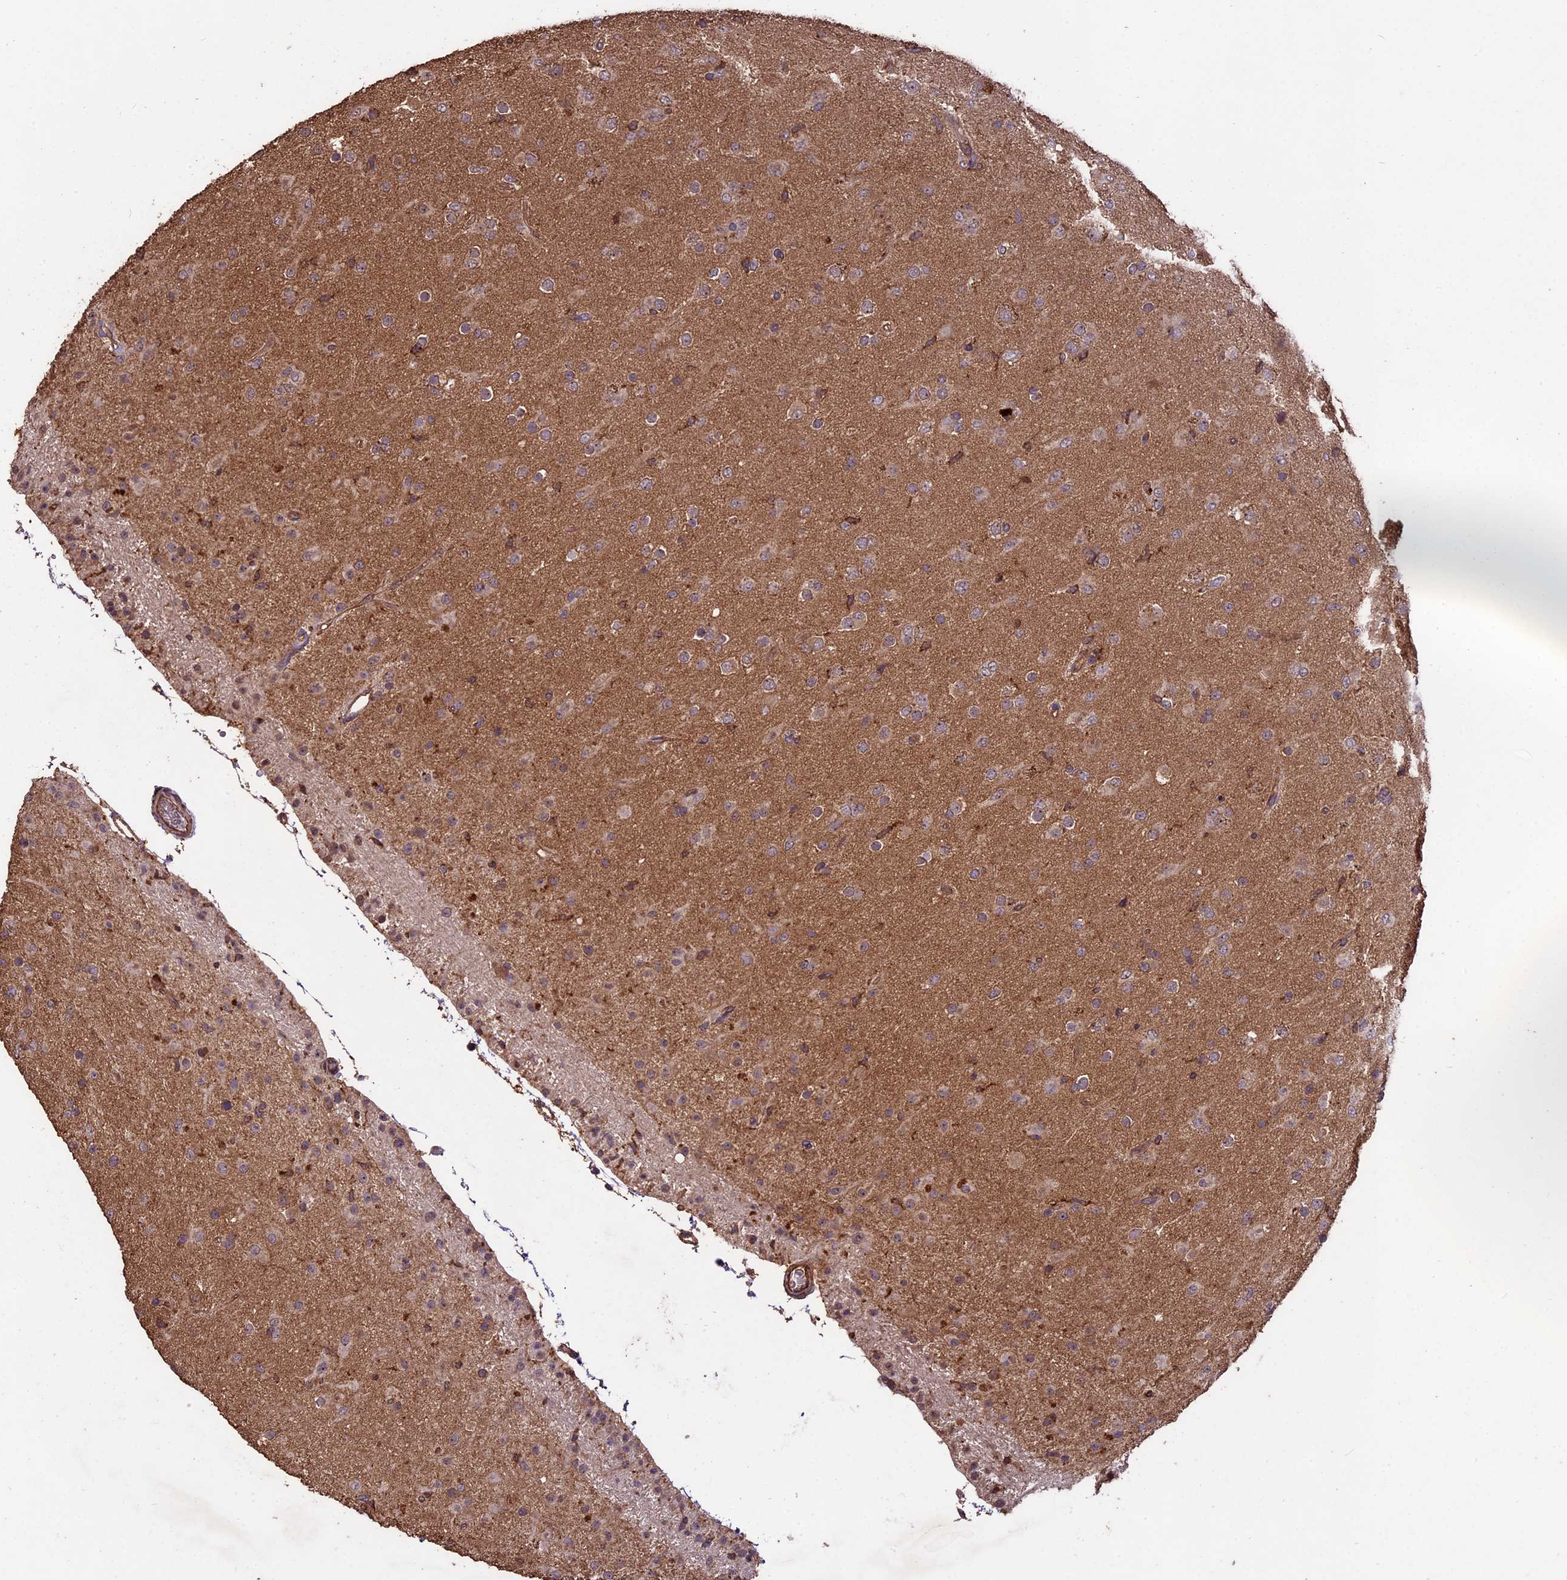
{"staining": {"intensity": "negative", "quantity": "none", "location": "none"}, "tissue": "glioma", "cell_type": "Tumor cells", "image_type": "cancer", "snomed": [{"axis": "morphology", "description": "Glioma, malignant, Low grade"}, {"axis": "topography", "description": "Brain"}], "caption": "Immunohistochemical staining of malignant glioma (low-grade) shows no significant expression in tumor cells.", "gene": "TTLL10", "patient": {"sex": "male", "age": 65}}